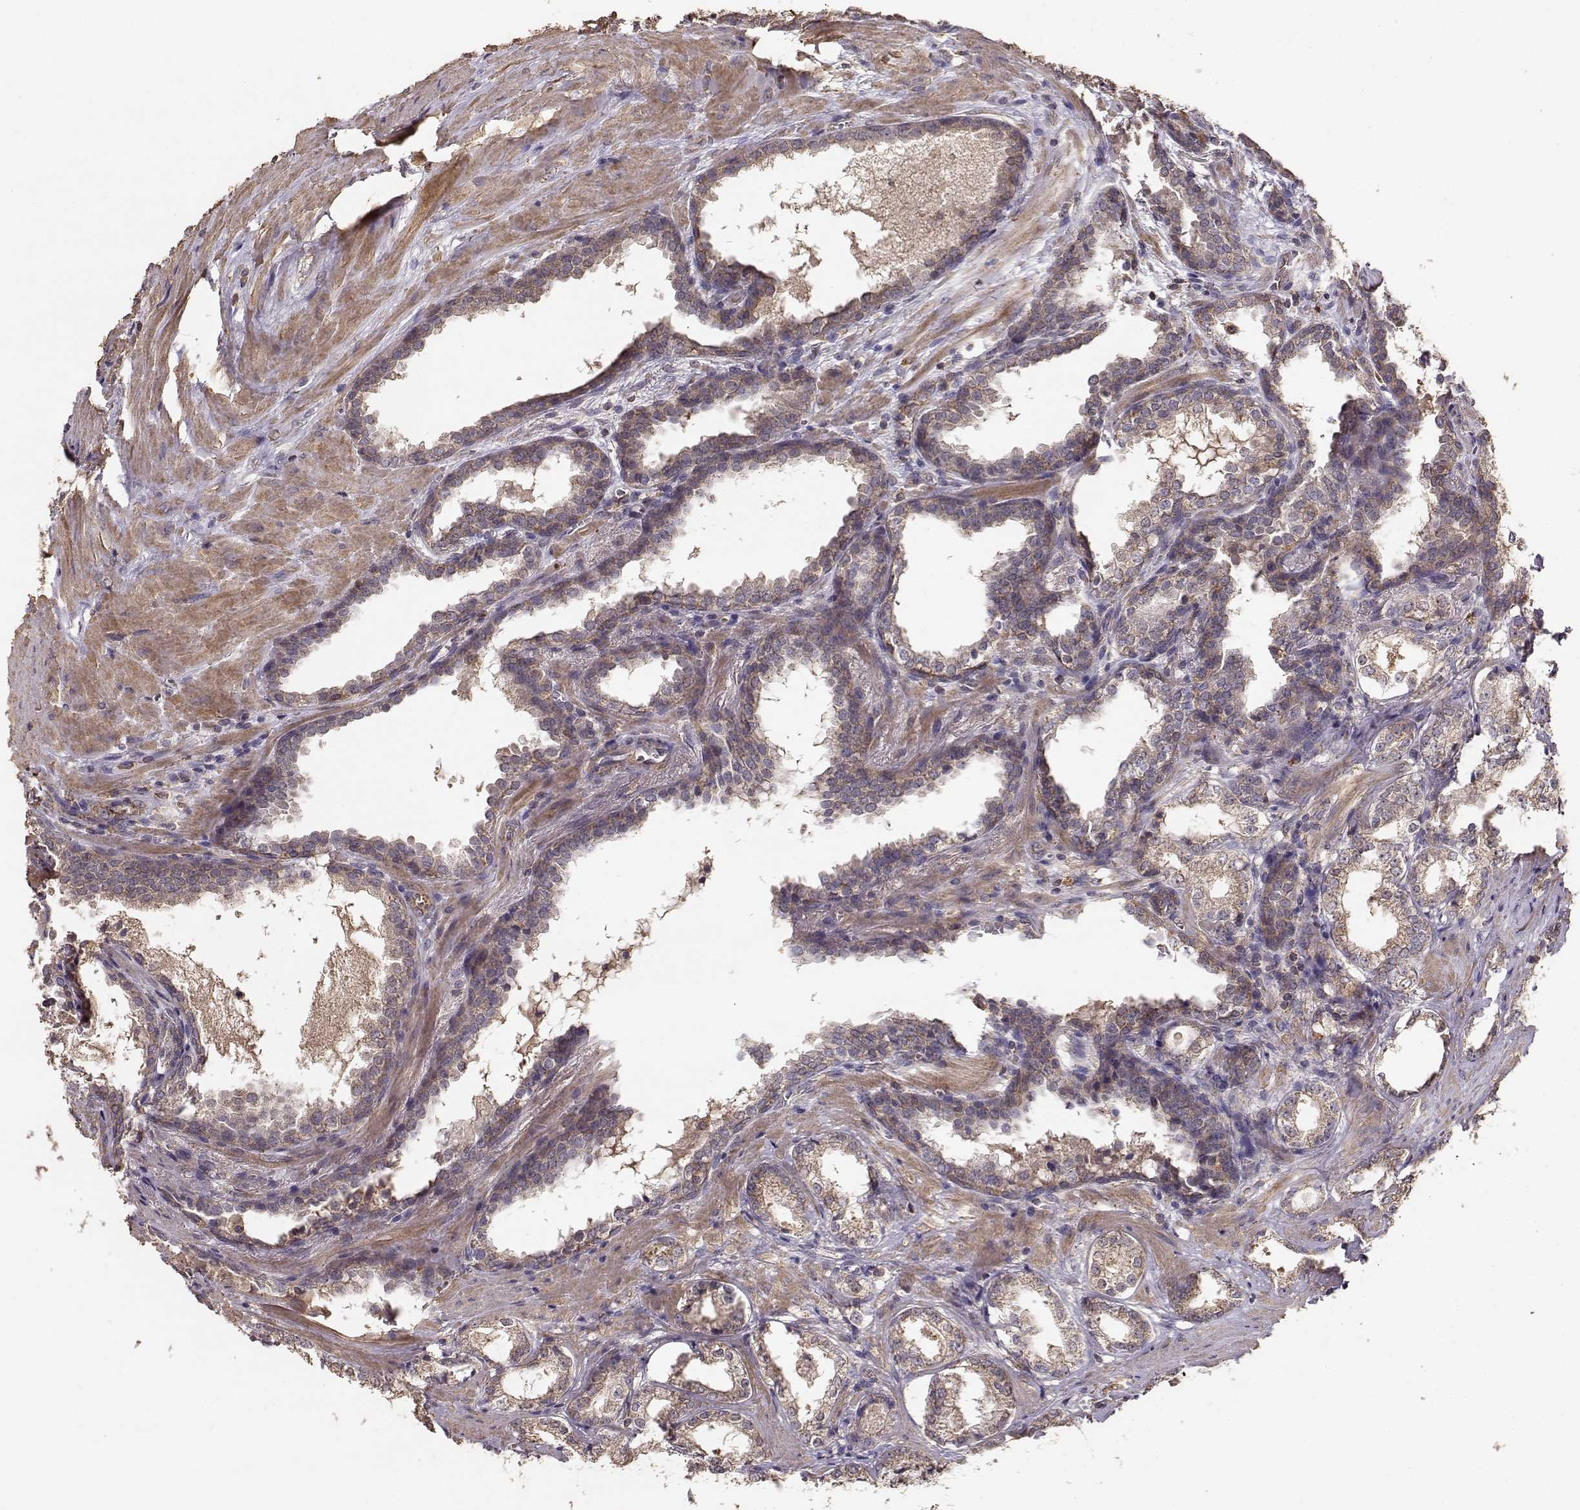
{"staining": {"intensity": "weak", "quantity": ">75%", "location": "cytoplasmic/membranous"}, "tissue": "prostate cancer", "cell_type": "Tumor cells", "image_type": "cancer", "snomed": [{"axis": "morphology", "description": "Adenocarcinoma, NOS"}, {"axis": "topography", "description": "Prostate and seminal vesicle, NOS"}], "caption": "Prostate adenocarcinoma stained for a protein displays weak cytoplasmic/membranous positivity in tumor cells.", "gene": "TARS3", "patient": {"sex": "male", "age": 63}}